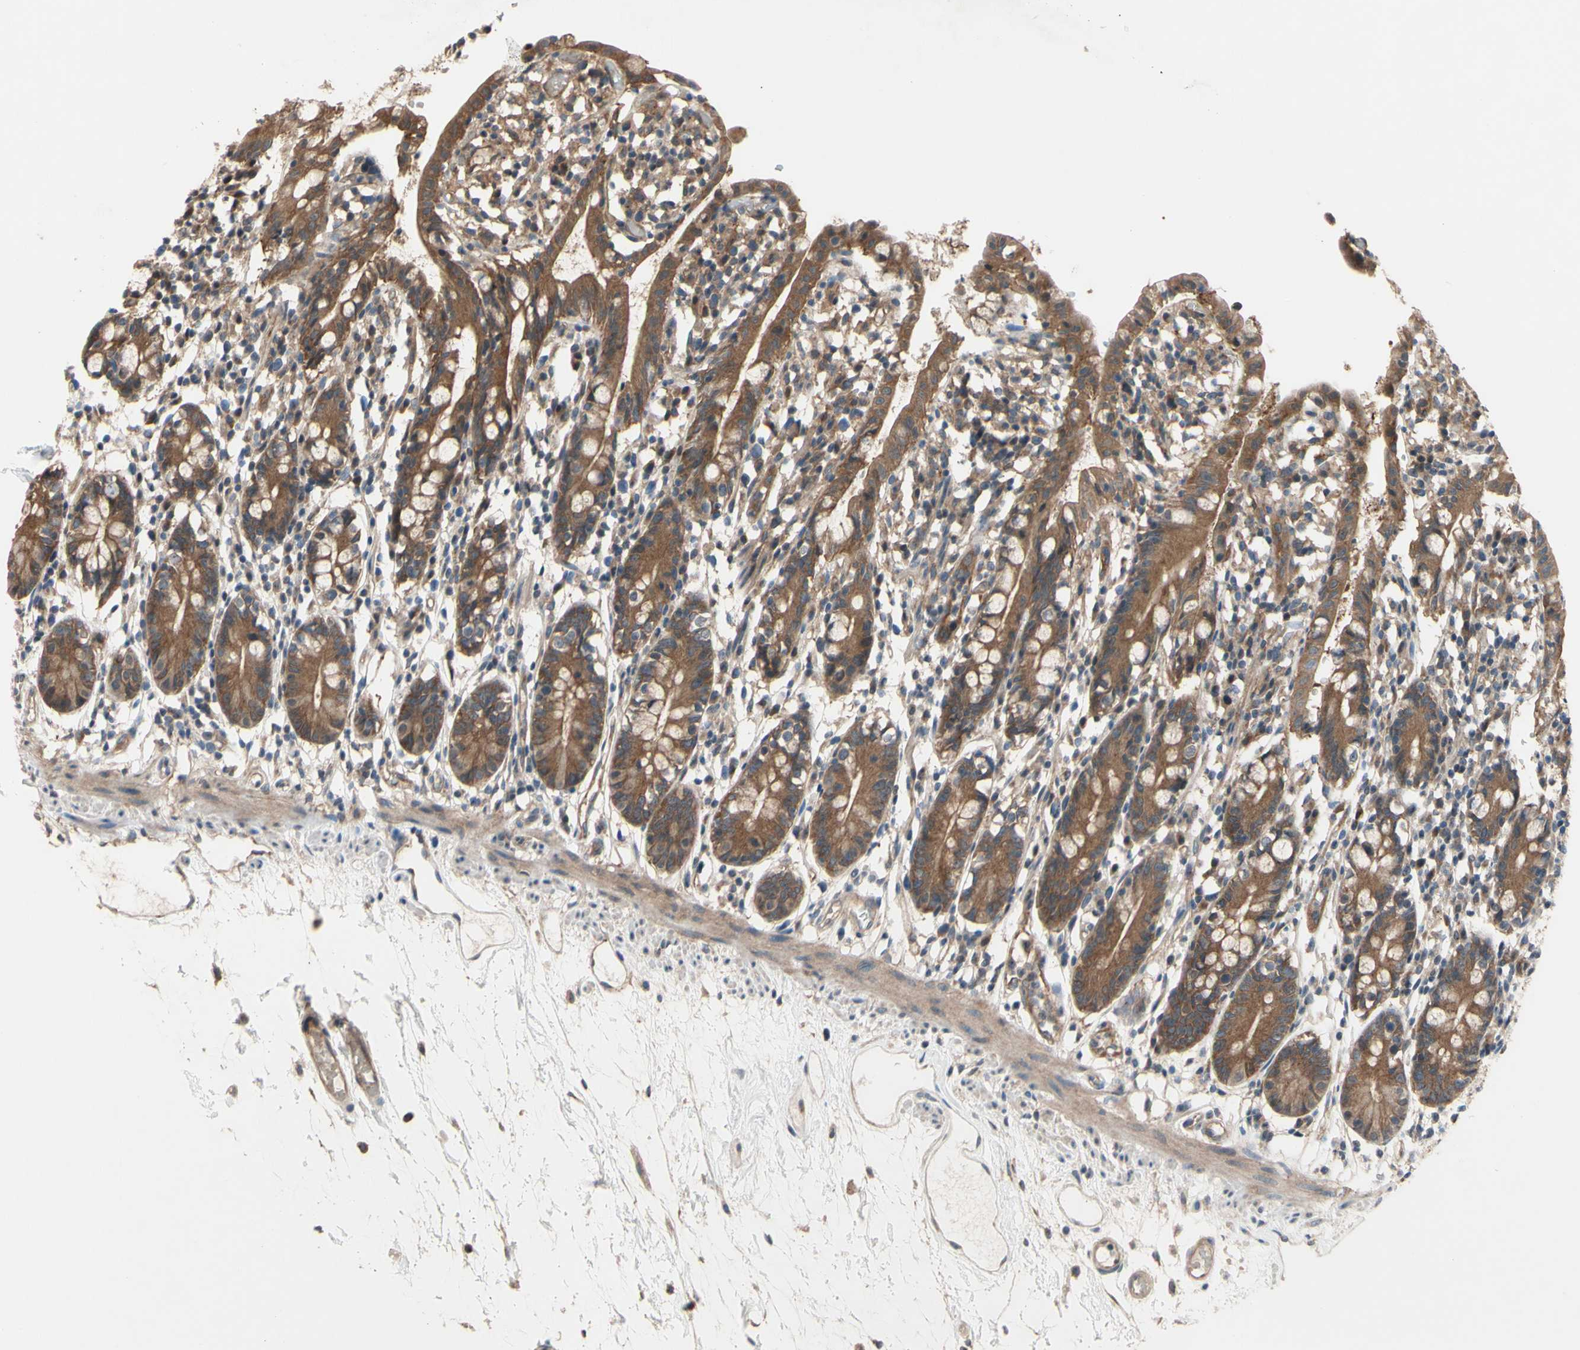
{"staining": {"intensity": "strong", "quantity": ">75%", "location": "cytoplasmic/membranous"}, "tissue": "small intestine", "cell_type": "Glandular cells", "image_type": "normal", "snomed": [{"axis": "morphology", "description": "Normal tissue, NOS"}, {"axis": "morphology", "description": "Cystadenocarcinoma, serous, Metastatic site"}, {"axis": "topography", "description": "Small intestine"}], "caption": "Small intestine stained for a protein shows strong cytoplasmic/membranous positivity in glandular cells. The staining is performed using DAB (3,3'-diaminobenzidine) brown chromogen to label protein expression. The nuclei are counter-stained blue using hematoxylin.", "gene": "DYNLRB1", "patient": {"sex": "female", "age": 61}}